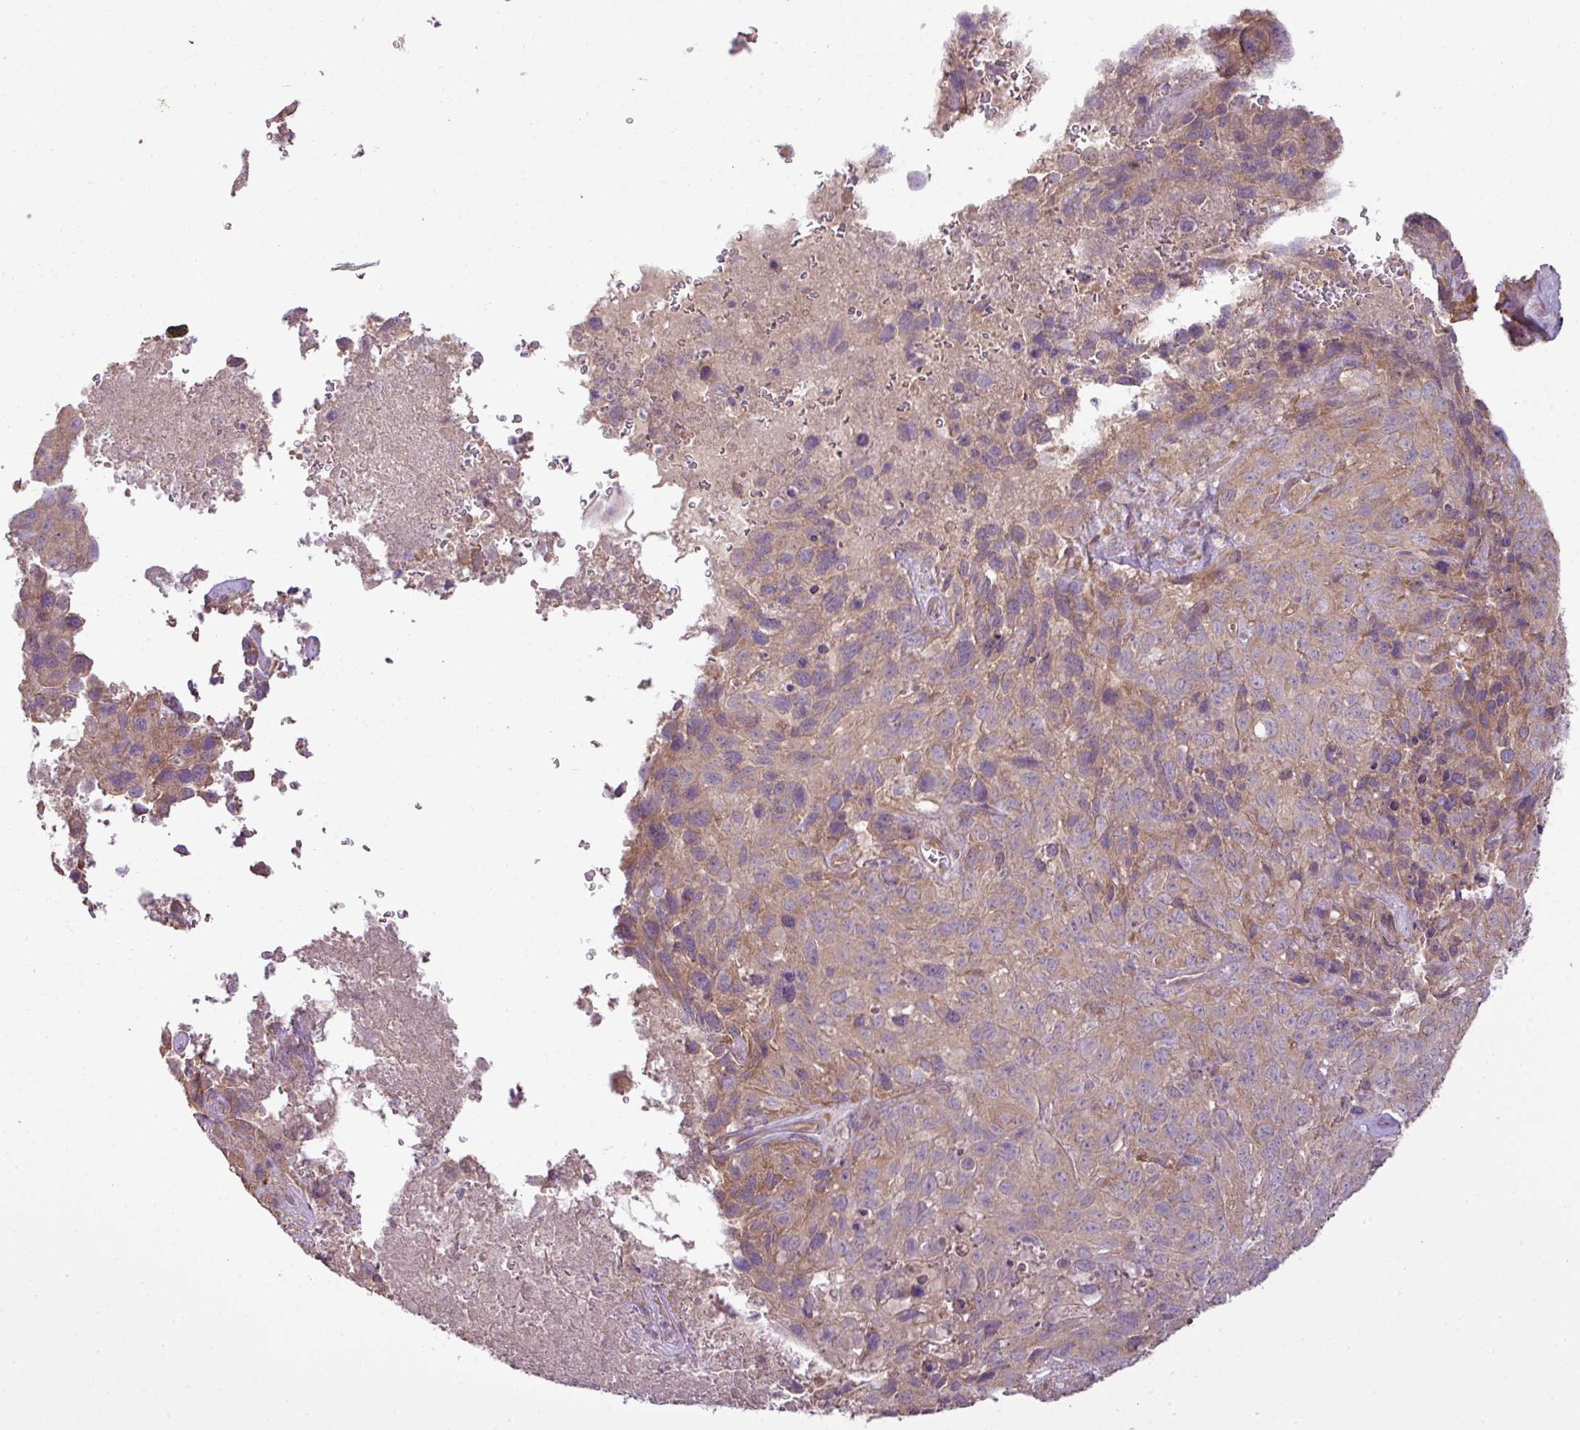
{"staining": {"intensity": "moderate", "quantity": "<25%", "location": "cytoplasmic/membranous"}, "tissue": "cervical cancer", "cell_type": "Tumor cells", "image_type": "cancer", "snomed": [{"axis": "morphology", "description": "Squamous cell carcinoma, NOS"}, {"axis": "topography", "description": "Cervix"}], "caption": "Cervical squamous cell carcinoma stained with a protein marker shows moderate staining in tumor cells.", "gene": "DNAAF4", "patient": {"sex": "female", "age": 51}}